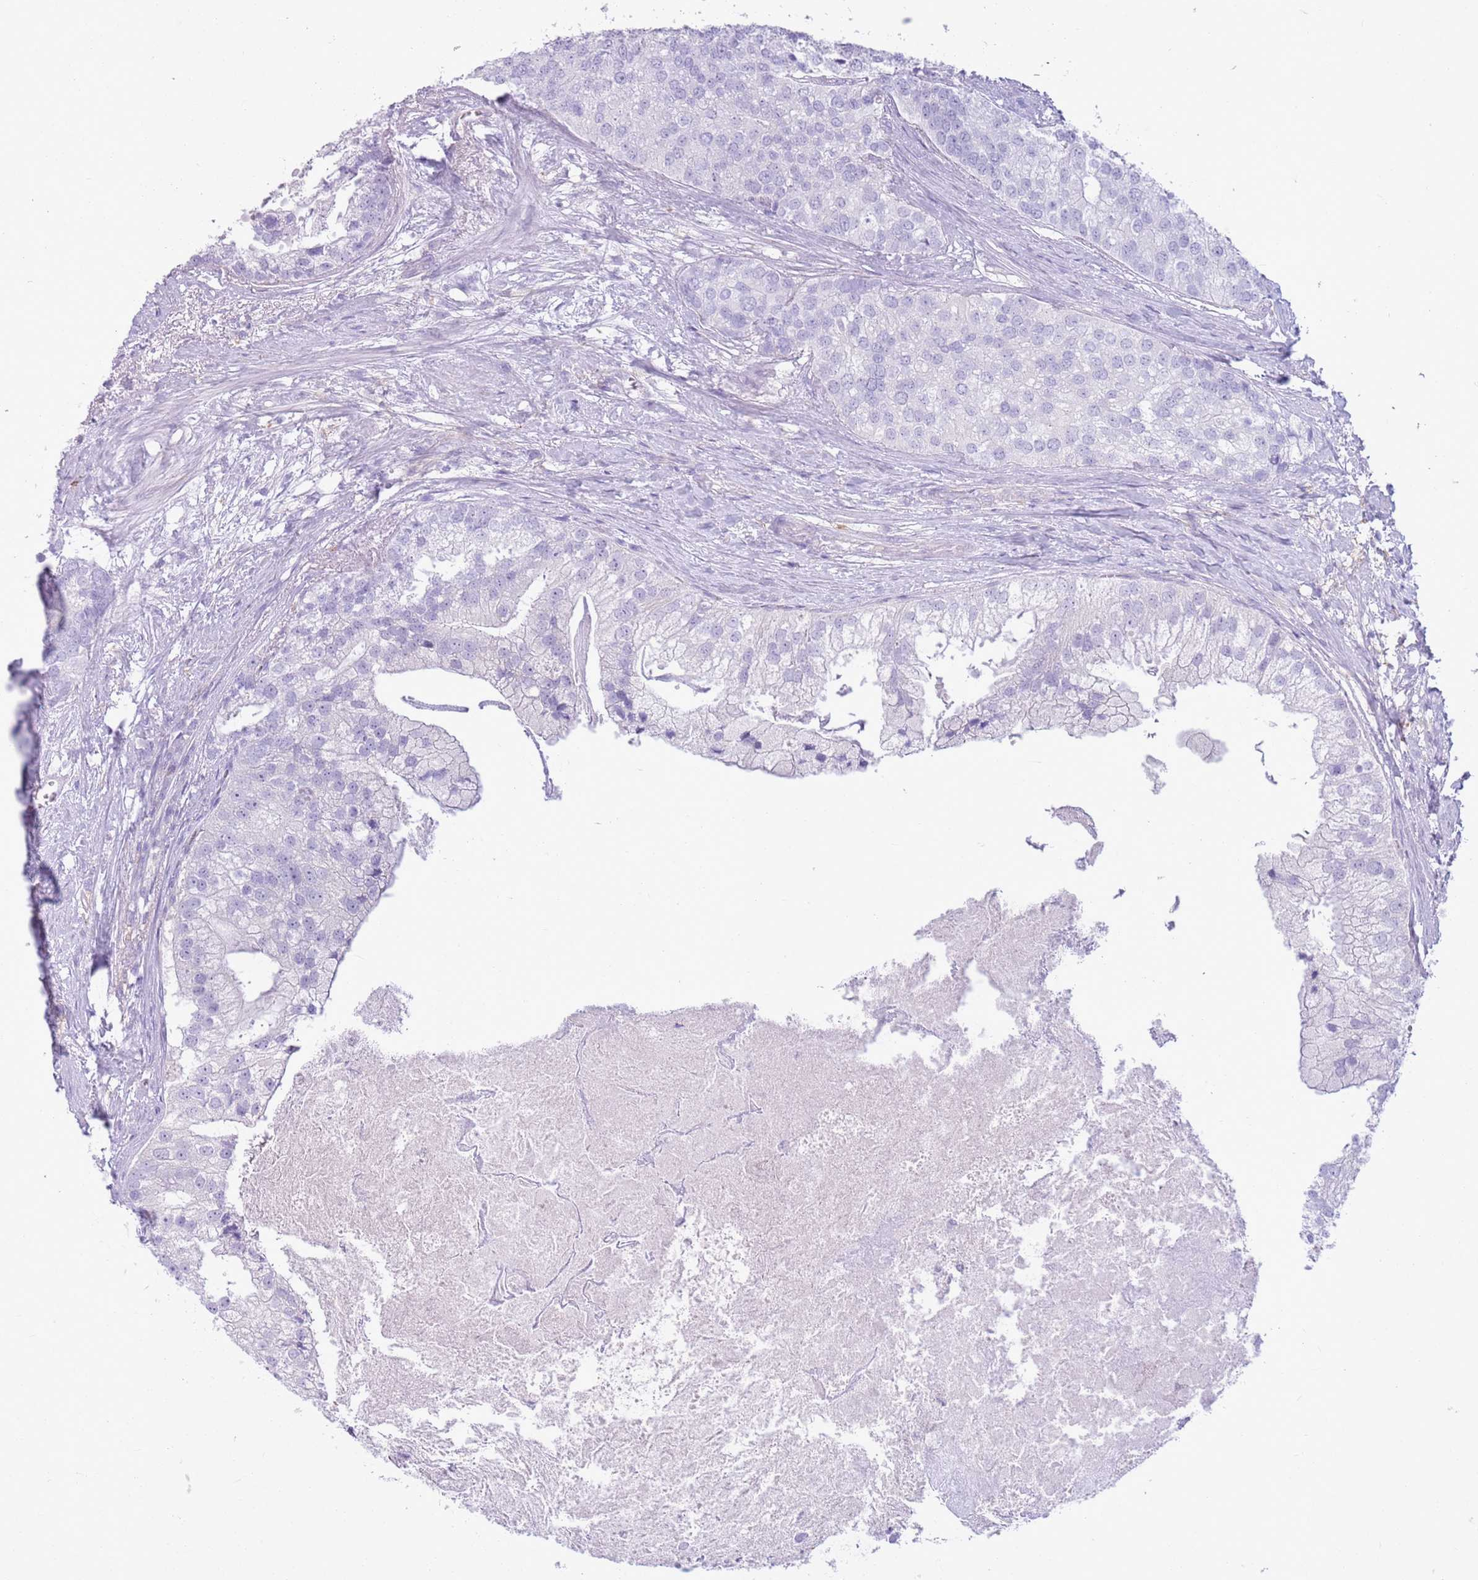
{"staining": {"intensity": "negative", "quantity": "none", "location": "none"}, "tissue": "prostate cancer", "cell_type": "Tumor cells", "image_type": "cancer", "snomed": [{"axis": "morphology", "description": "Adenocarcinoma, High grade"}, {"axis": "topography", "description": "Prostate"}], "caption": "The photomicrograph shows no significant positivity in tumor cells of prostate high-grade adenocarcinoma.", "gene": "SNX6", "patient": {"sex": "male", "age": 62}}